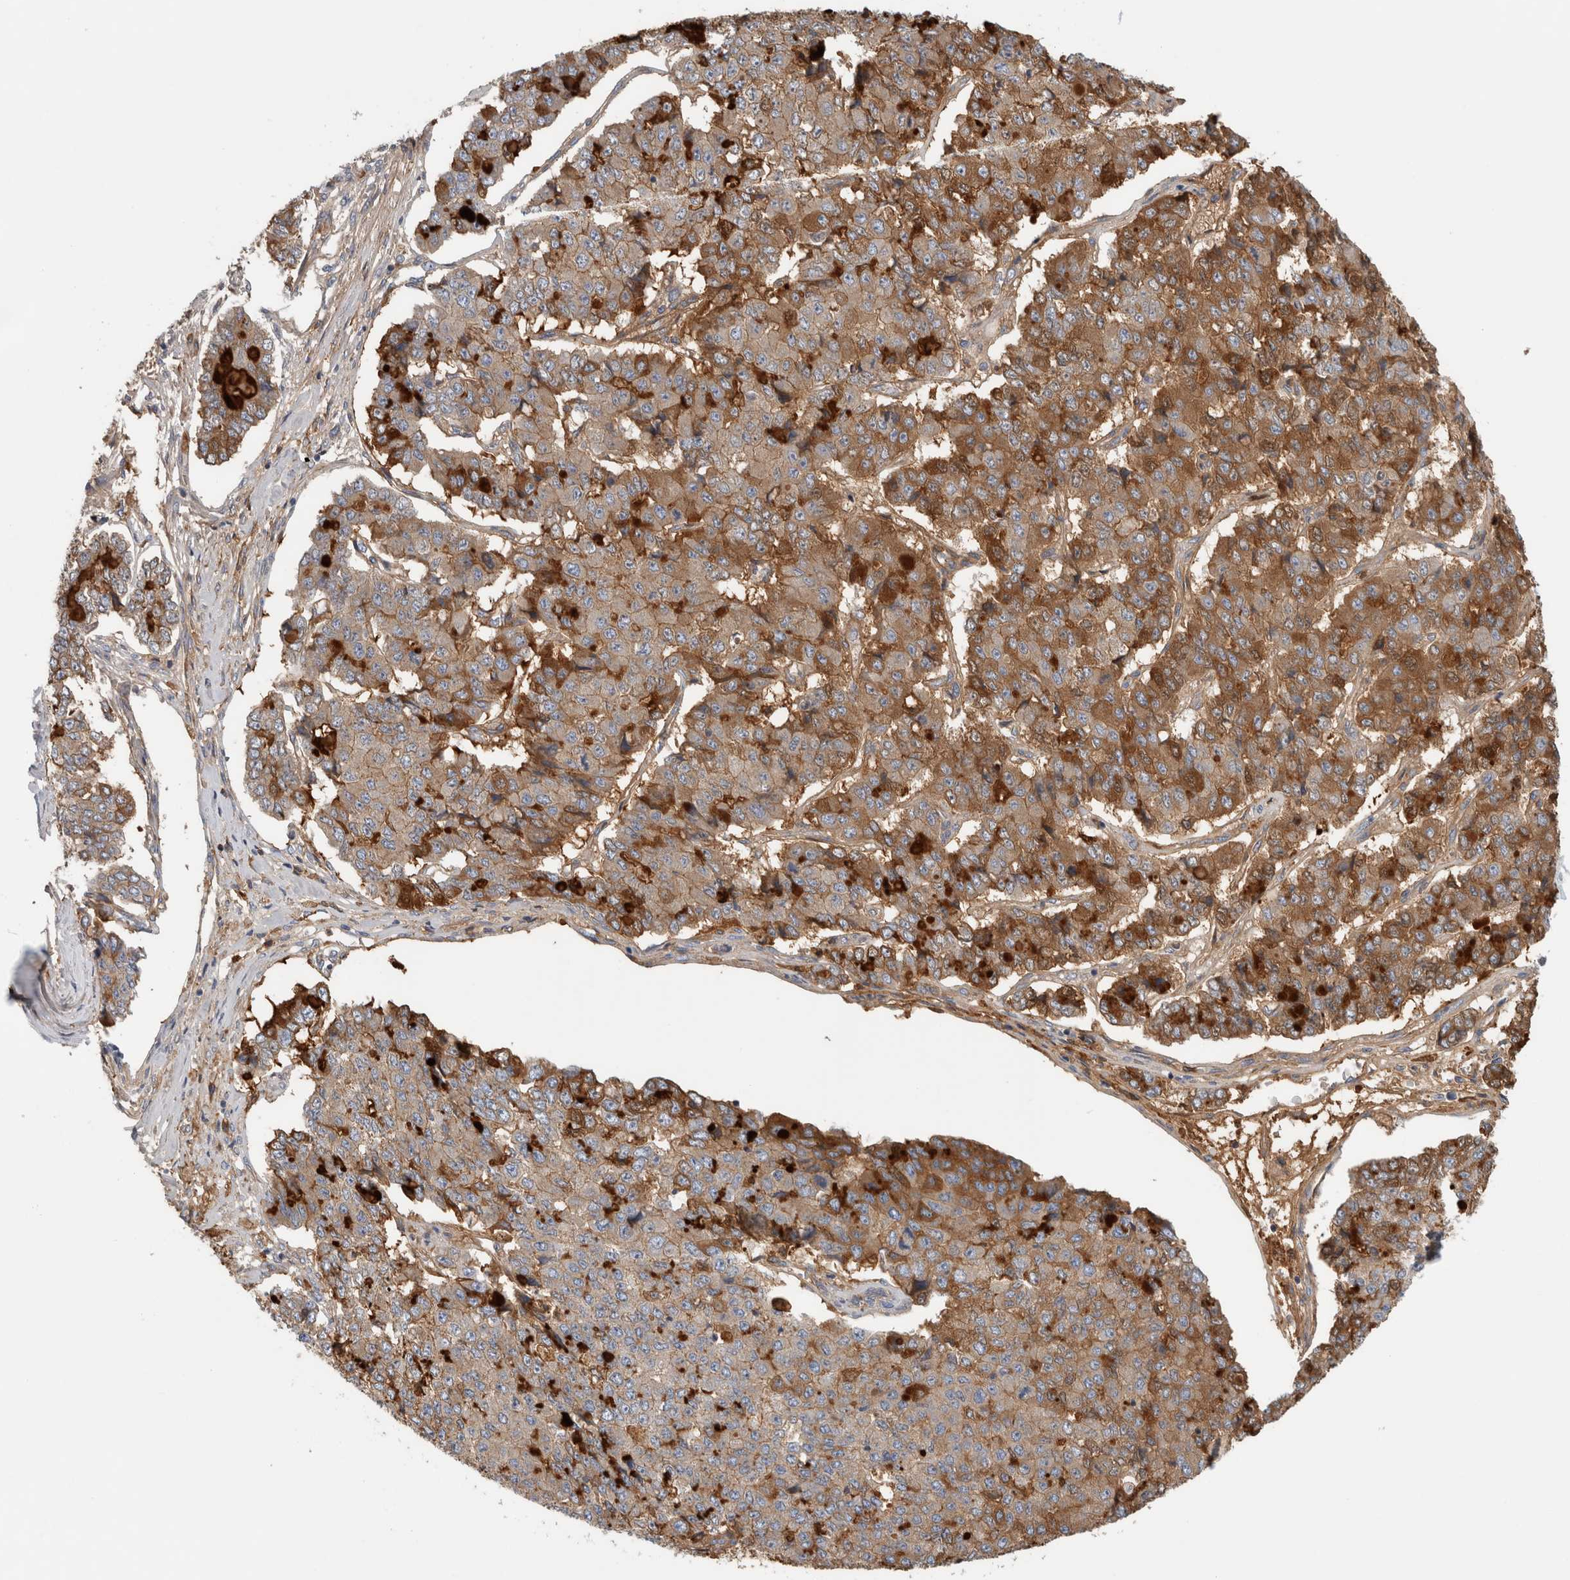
{"staining": {"intensity": "moderate", "quantity": "25%-75%", "location": "cytoplasmic/membranous"}, "tissue": "pancreatic cancer", "cell_type": "Tumor cells", "image_type": "cancer", "snomed": [{"axis": "morphology", "description": "Adenocarcinoma, NOS"}, {"axis": "topography", "description": "Pancreas"}], "caption": "This is an image of immunohistochemistry staining of pancreatic cancer, which shows moderate expression in the cytoplasmic/membranous of tumor cells.", "gene": "CFI", "patient": {"sex": "male", "age": 50}}